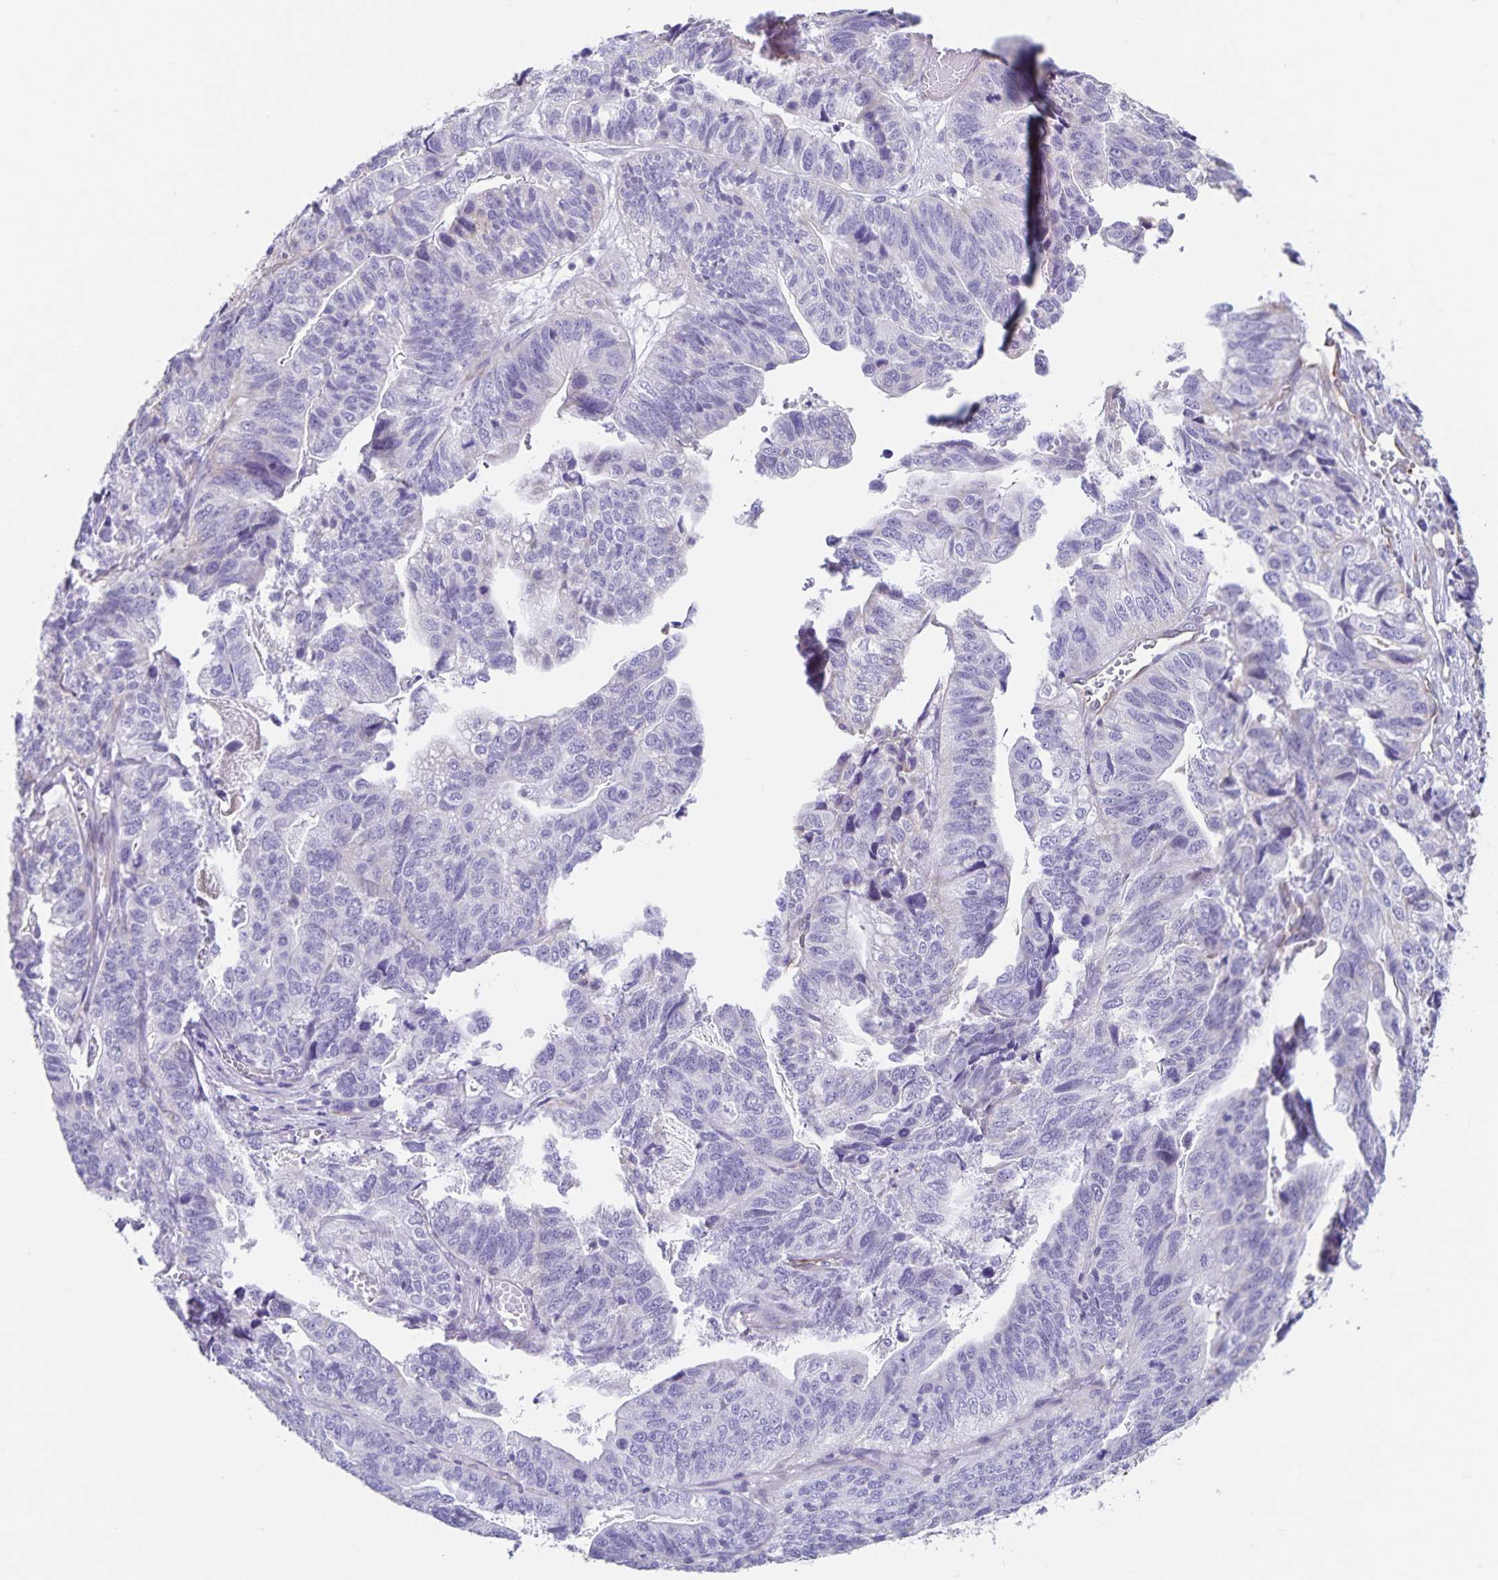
{"staining": {"intensity": "negative", "quantity": "none", "location": "none"}, "tissue": "stomach cancer", "cell_type": "Tumor cells", "image_type": "cancer", "snomed": [{"axis": "morphology", "description": "Adenocarcinoma, NOS"}, {"axis": "topography", "description": "Stomach, upper"}], "caption": "An image of human stomach cancer (adenocarcinoma) is negative for staining in tumor cells. Nuclei are stained in blue.", "gene": "SYNM", "patient": {"sex": "female", "age": 67}}